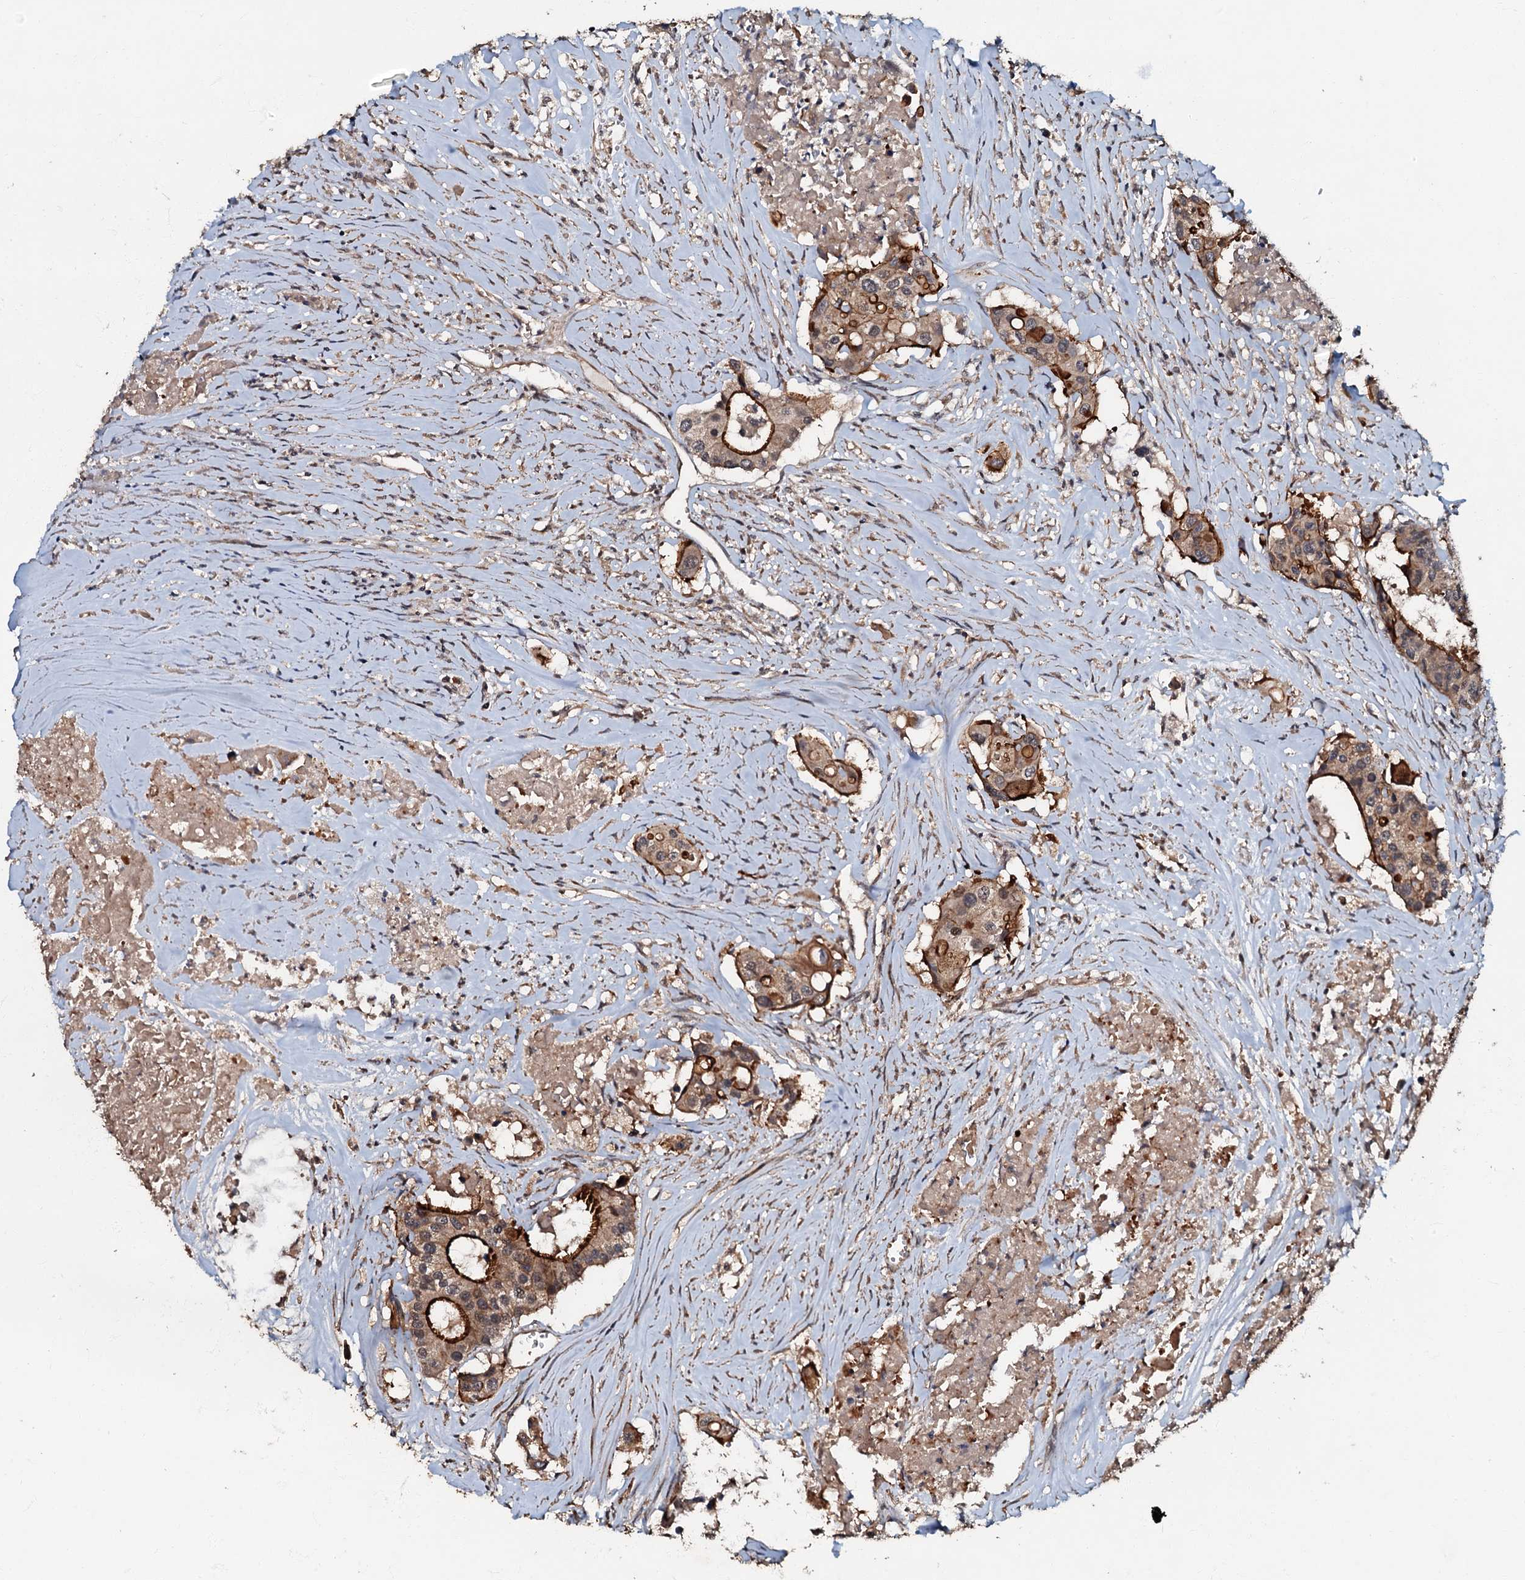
{"staining": {"intensity": "strong", "quantity": "25%-75%", "location": "cytoplasmic/membranous"}, "tissue": "colorectal cancer", "cell_type": "Tumor cells", "image_type": "cancer", "snomed": [{"axis": "morphology", "description": "Adenocarcinoma, NOS"}, {"axis": "topography", "description": "Colon"}], "caption": "Human colorectal cancer stained with a protein marker demonstrates strong staining in tumor cells.", "gene": "MANSC4", "patient": {"sex": "male", "age": 77}}